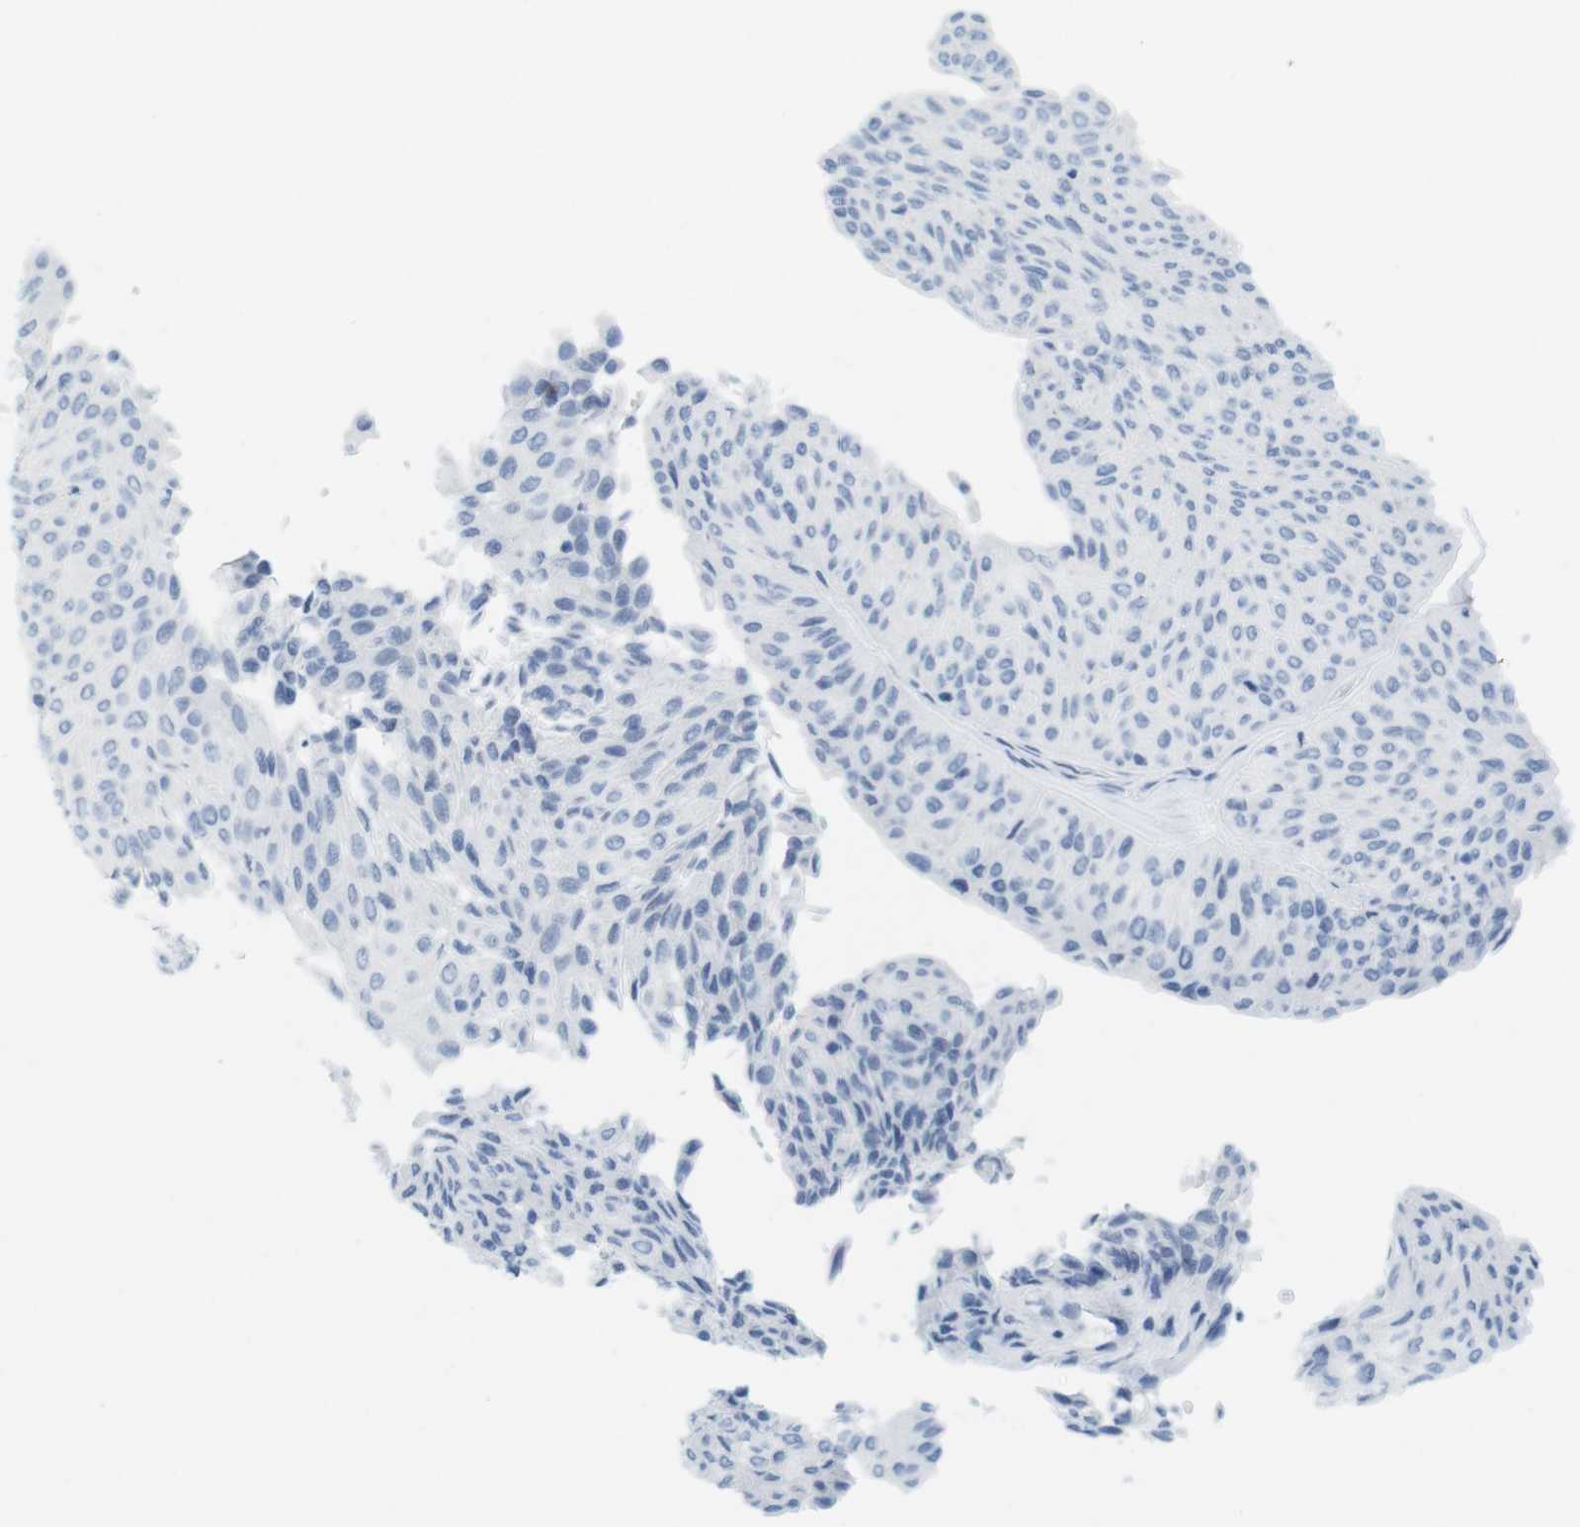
{"staining": {"intensity": "negative", "quantity": "none", "location": "none"}, "tissue": "urothelial cancer", "cell_type": "Tumor cells", "image_type": "cancer", "snomed": [{"axis": "morphology", "description": "Urothelial carcinoma, Low grade"}, {"axis": "topography", "description": "Urinary bladder"}], "caption": "Tumor cells are negative for brown protein staining in urothelial cancer.", "gene": "TNNT2", "patient": {"sex": "male", "age": 78}}